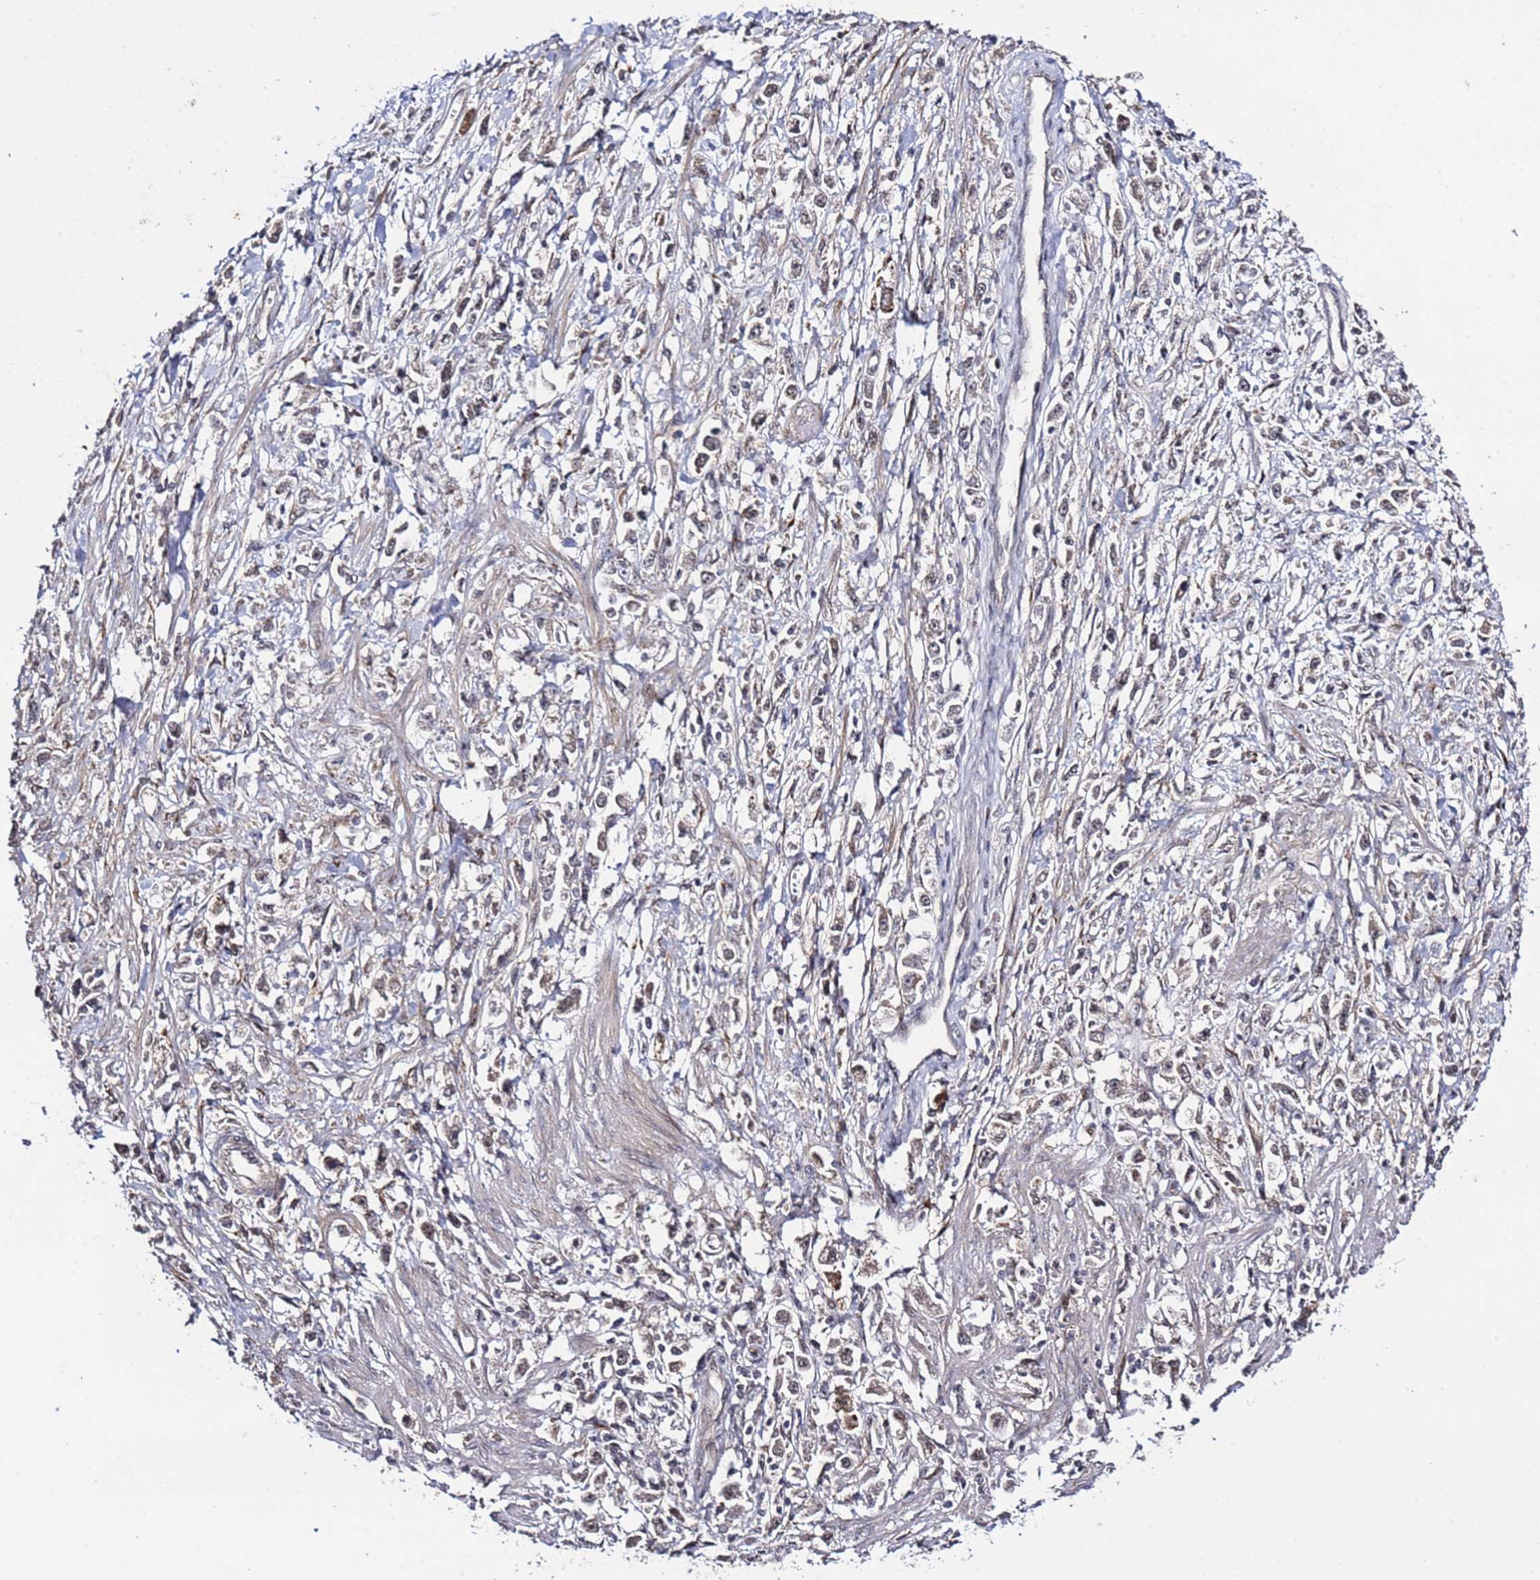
{"staining": {"intensity": "negative", "quantity": "none", "location": "none"}, "tissue": "stomach cancer", "cell_type": "Tumor cells", "image_type": "cancer", "snomed": [{"axis": "morphology", "description": "Adenocarcinoma, NOS"}, {"axis": "topography", "description": "Stomach"}], "caption": "High magnification brightfield microscopy of stomach cancer stained with DAB (3,3'-diaminobenzidine) (brown) and counterstained with hematoxylin (blue): tumor cells show no significant staining. (Stains: DAB (3,3'-diaminobenzidine) immunohistochemistry with hematoxylin counter stain, Microscopy: brightfield microscopy at high magnification).", "gene": "POLR2D", "patient": {"sex": "female", "age": 59}}